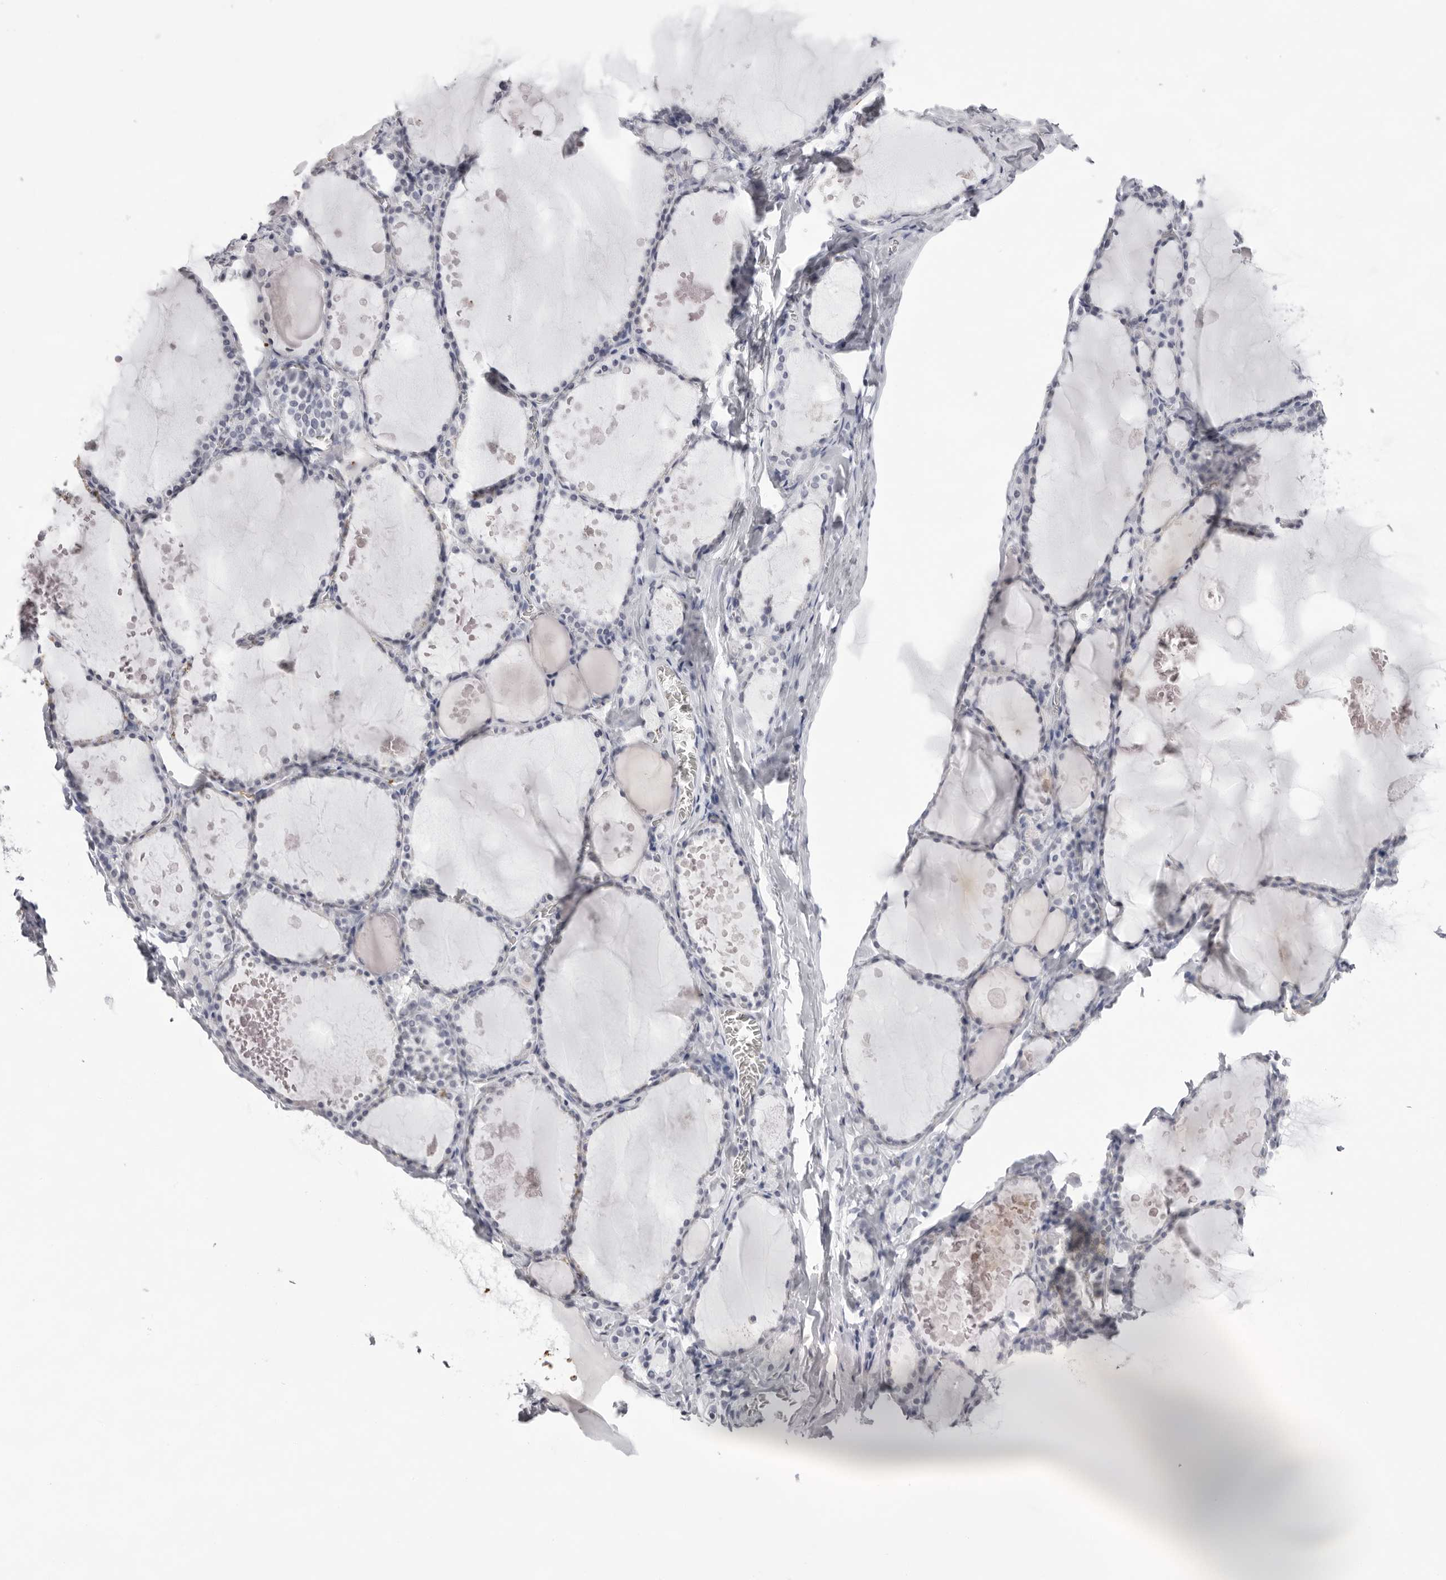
{"staining": {"intensity": "negative", "quantity": "none", "location": "none"}, "tissue": "thyroid gland", "cell_type": "Glandular cells", "image_type": "normal", "snomed": [{"axis": "morphology", "description": "Normal tissue, NOS"}, {"axis": "topography", "description": "Thyroid gland"}], "caption": "IHC image of unremarkable thyroid gland: thyroid gland stained with DAB exhibits no significant protein expression in glandular cells. (DAB (3,3'-diaminobenzidine) immunohistochemistry (IHC) with hematoxylin counter stain).", "gene": "SPTA1", "patient": {"sex": "male", "age": 56}}